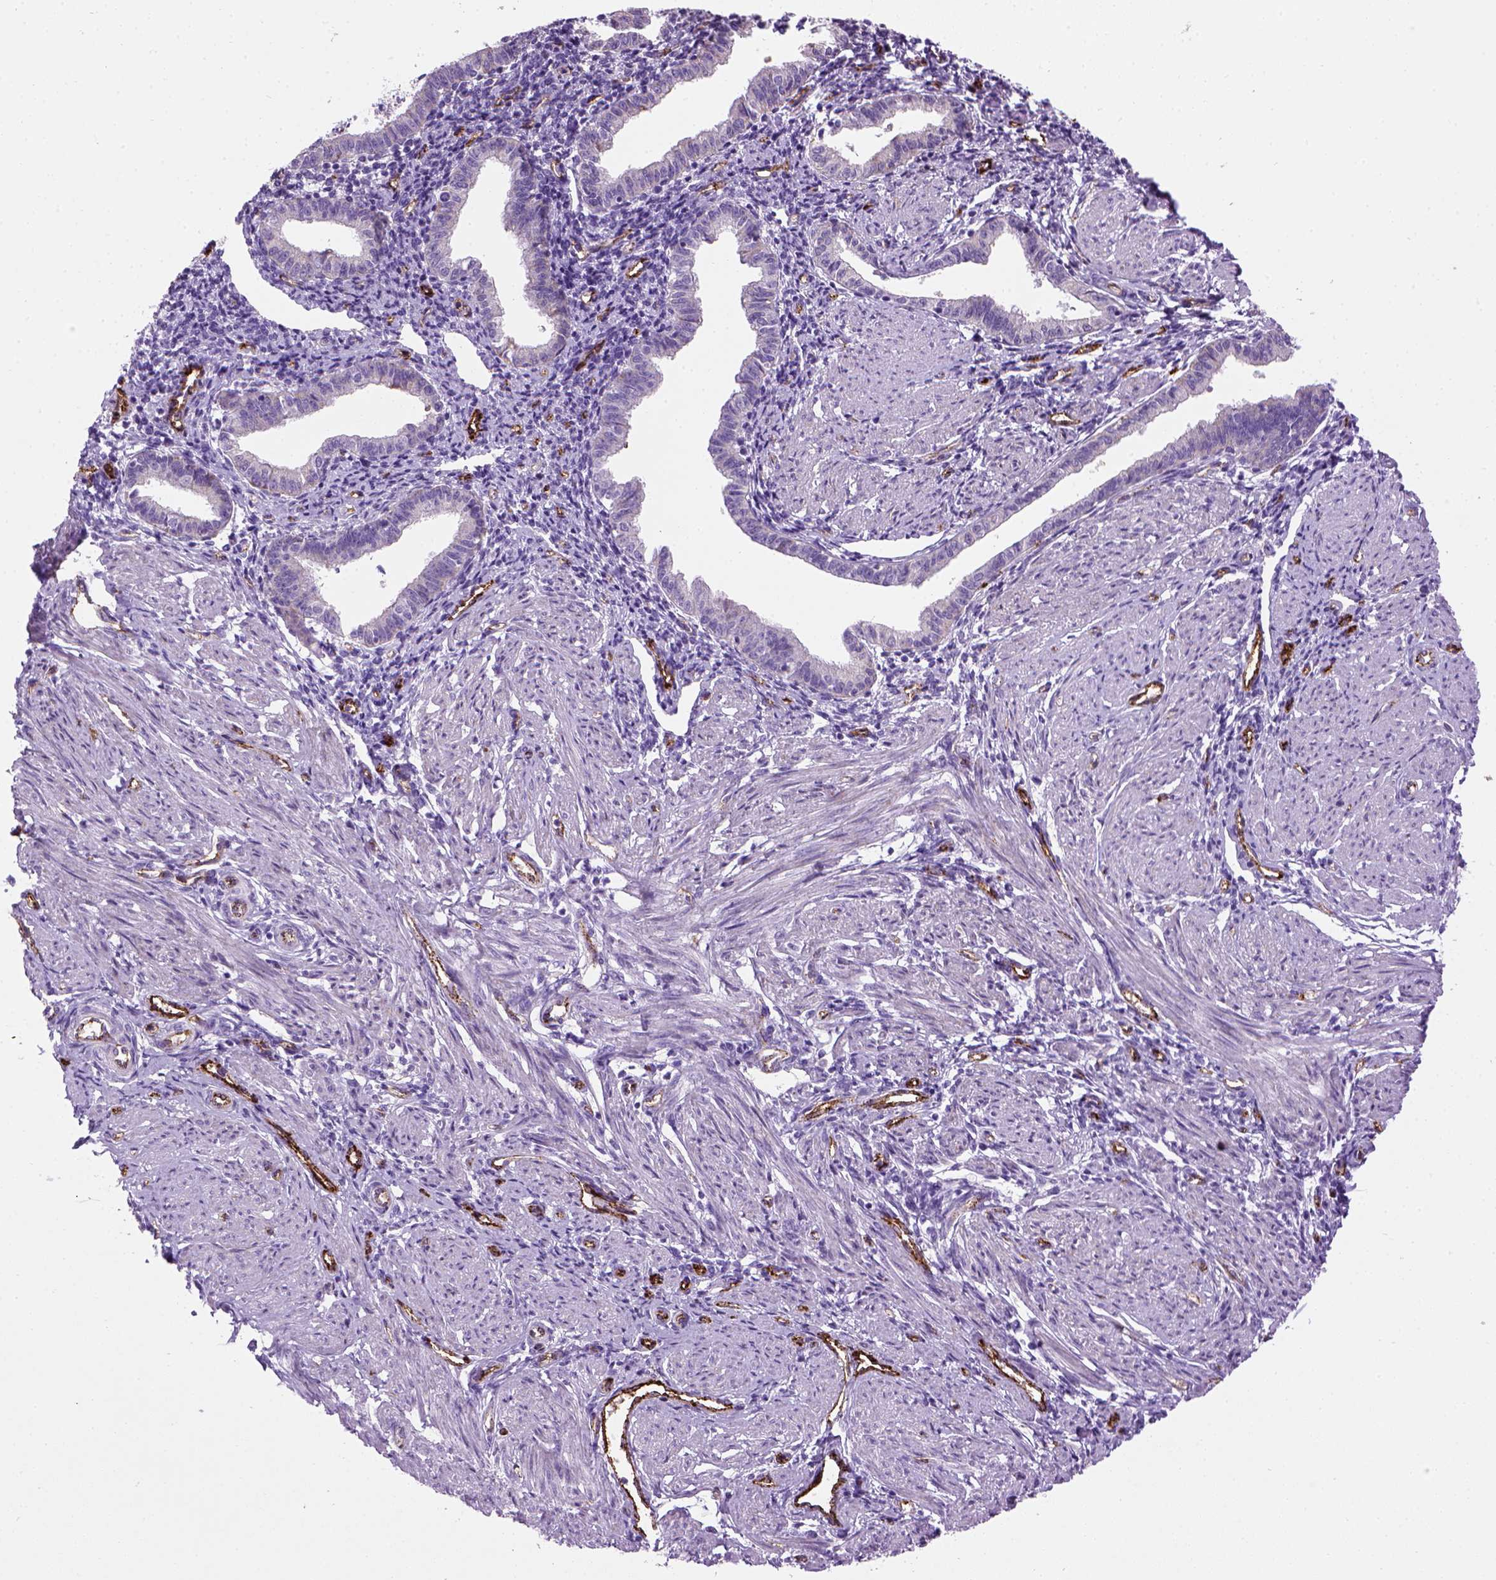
{"staining": {"intensity": "negative", "quantity": "none", "location": "none"}, "tissue": "endometrium", "cell_type": "Cells in endometrial stroma", "image_type": "normal", "snomed": [{"axis": "morphology", "description": "Normal tissue, NOS"}, {"axis": "topography", "description": "Endometrium"}], "caption": "High power microscopy image of an IHC image of benign endometrium, revealing no significant positivity in cells in endometrial stroma. (Brightfield microscopy of DAB IHC at high magnification).", "gene": "VWF", "patient": {"sex": "female", "age": 37}}